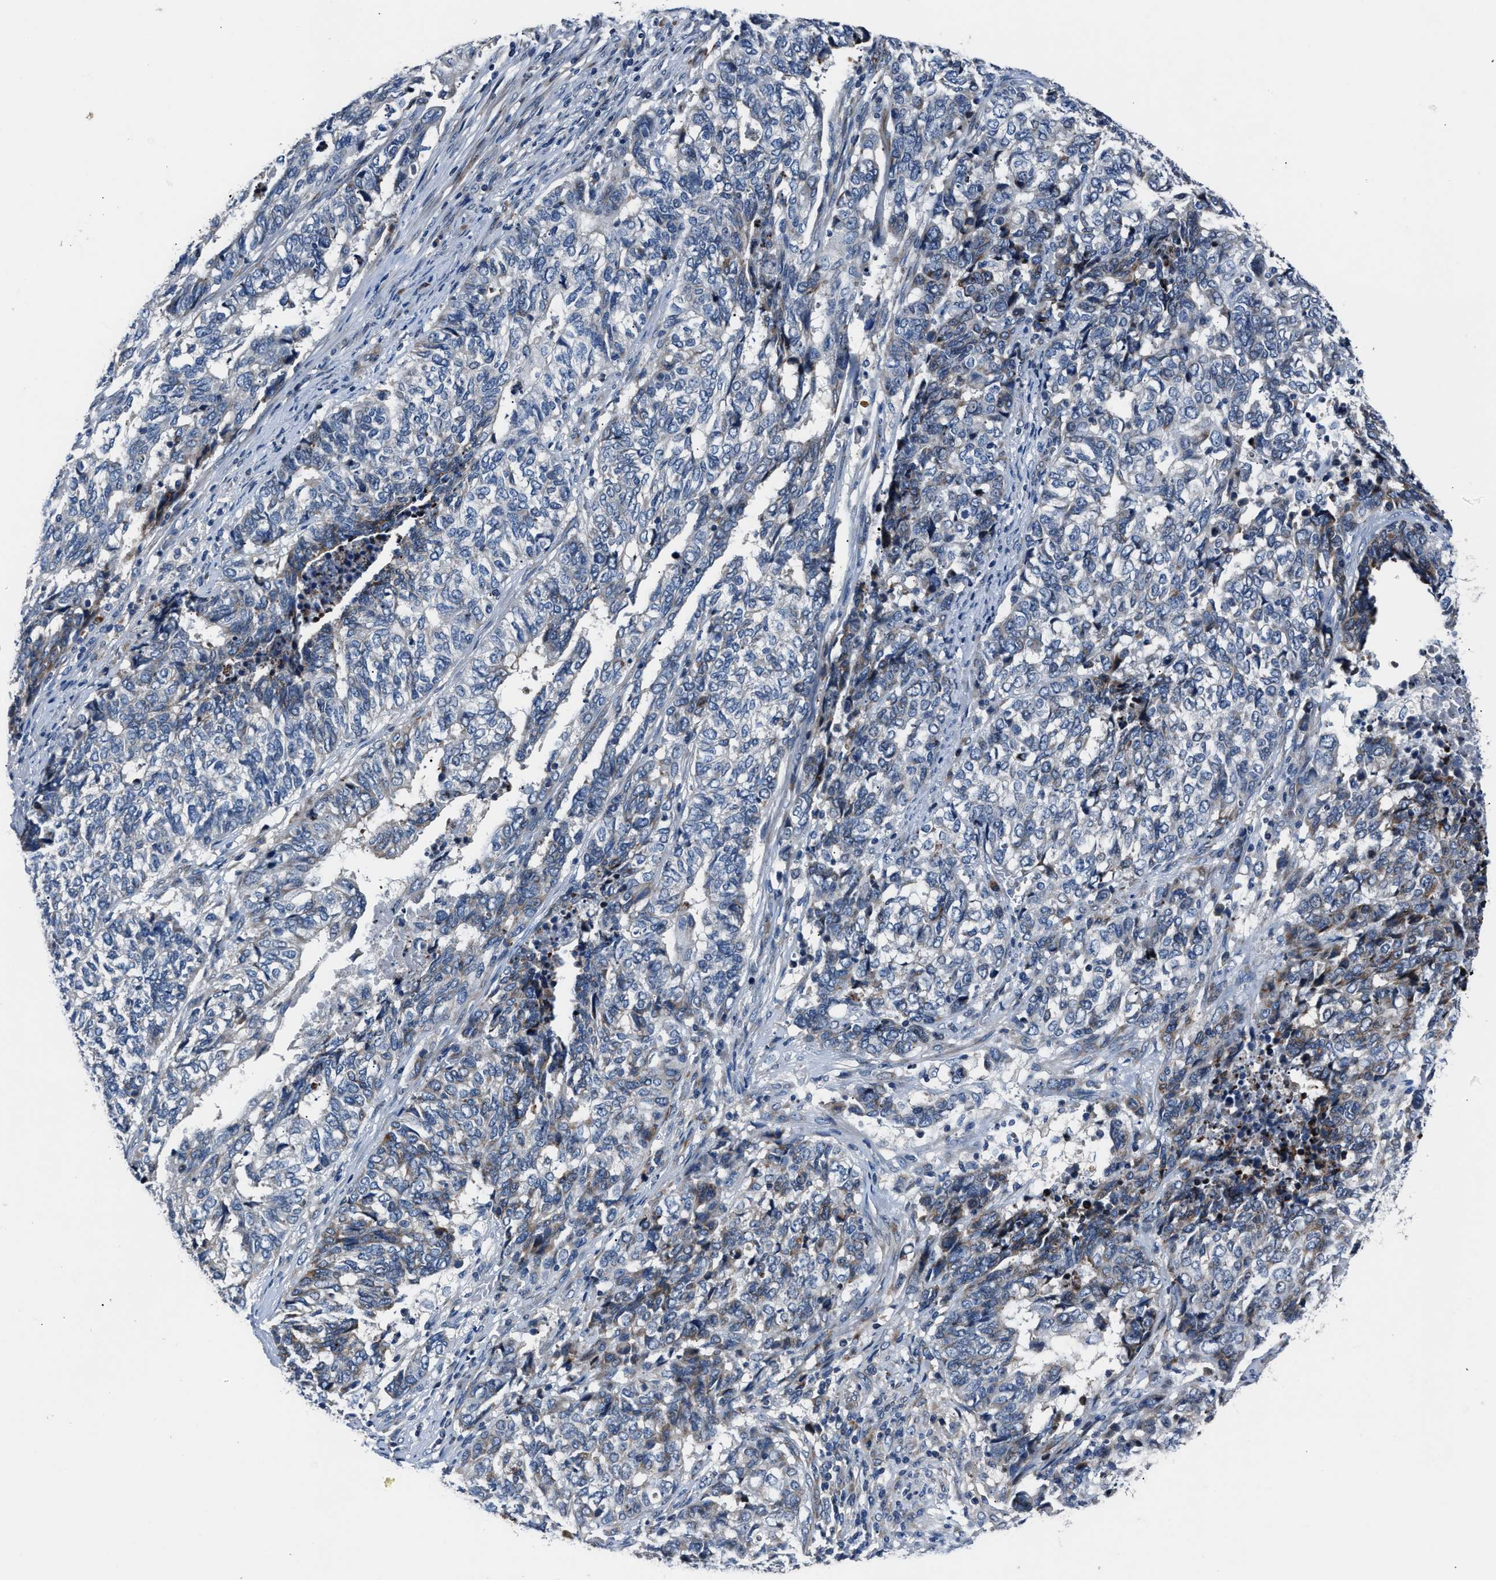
{"staining": {"intensity": "negative", "quantity": "none", "location": "none"}, "tissue": "endometrial cancer", "cell_type": "Tumor cells", "image_type": "cancer", "snomed": [{"axis": "morphology", "description": "Adenocarcinoma, NOS"}, {"axis": "topography", "description": "Endometrium"}], "caption": "IHC photomicrograph of neoplastic tissue: endometrial cancer stained with DAB exhibits no significant protein positivity in tumor cells.", "gene": "DNAJC24", "patient": {"sex": "female", "age": 80}}